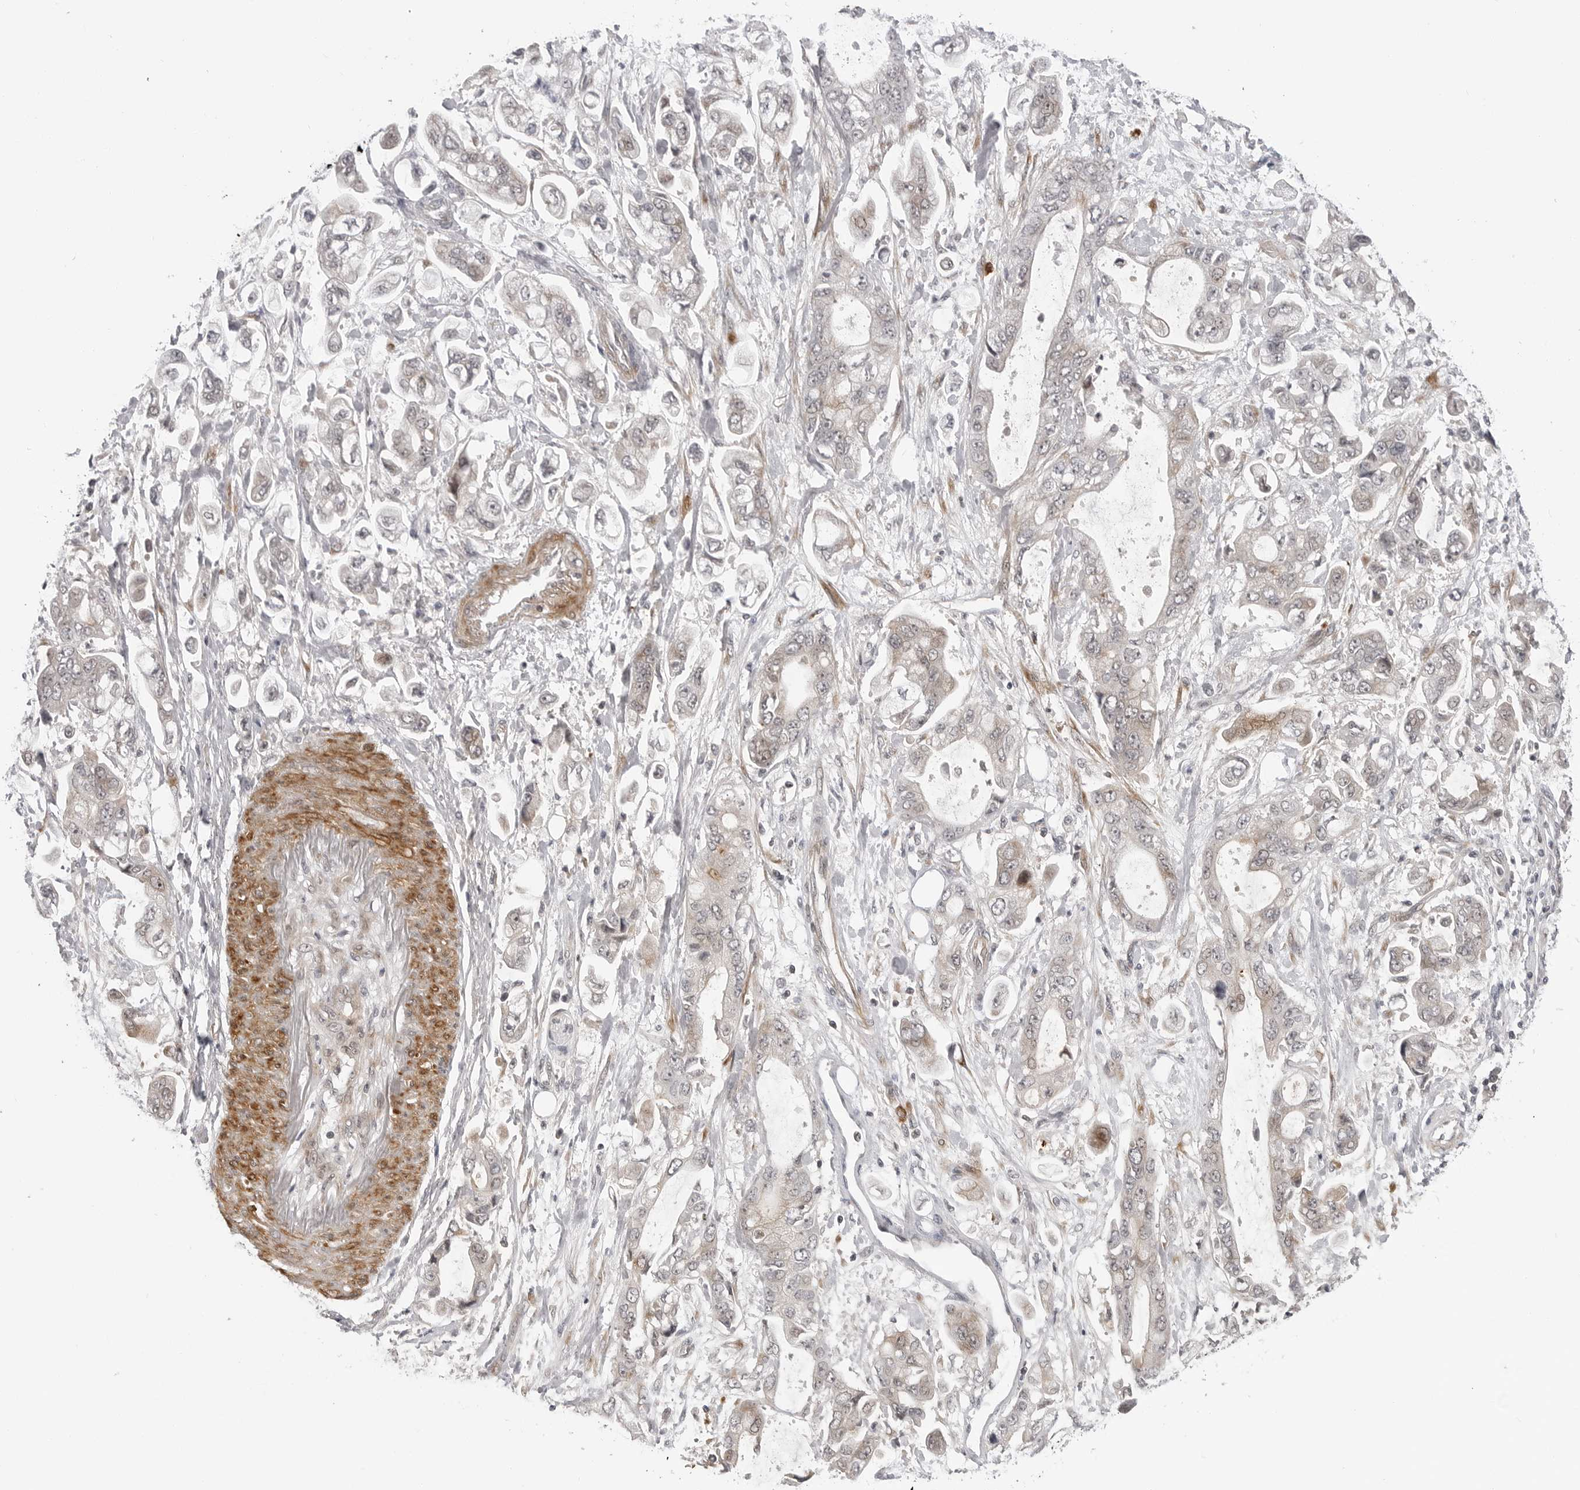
{"staining": {"intensity": "weak", "quantity": "<25%", "location": "cytoplasmic/membranous"}, "tissue": "stomach cancer", "cell_type": "Tumor cells", "image_type": "cancer", "snomed": [{"axis": "morphology", "description": "Normal tissue, NOS"}, {"axis": "morphology", "description": "Adenocarcinoma, NOS"}, {"axis": "topography", "description": "Stomach"}], "caption": "Immunohistochemistry (IHC) micrograph of human stomach cancer (adenocarcinoma) stained for a protein (brown), which exhibits no positivity in tumor cells.", "gene": "ADAMTS5", "patient": {"sex": "male", "age": 62}}